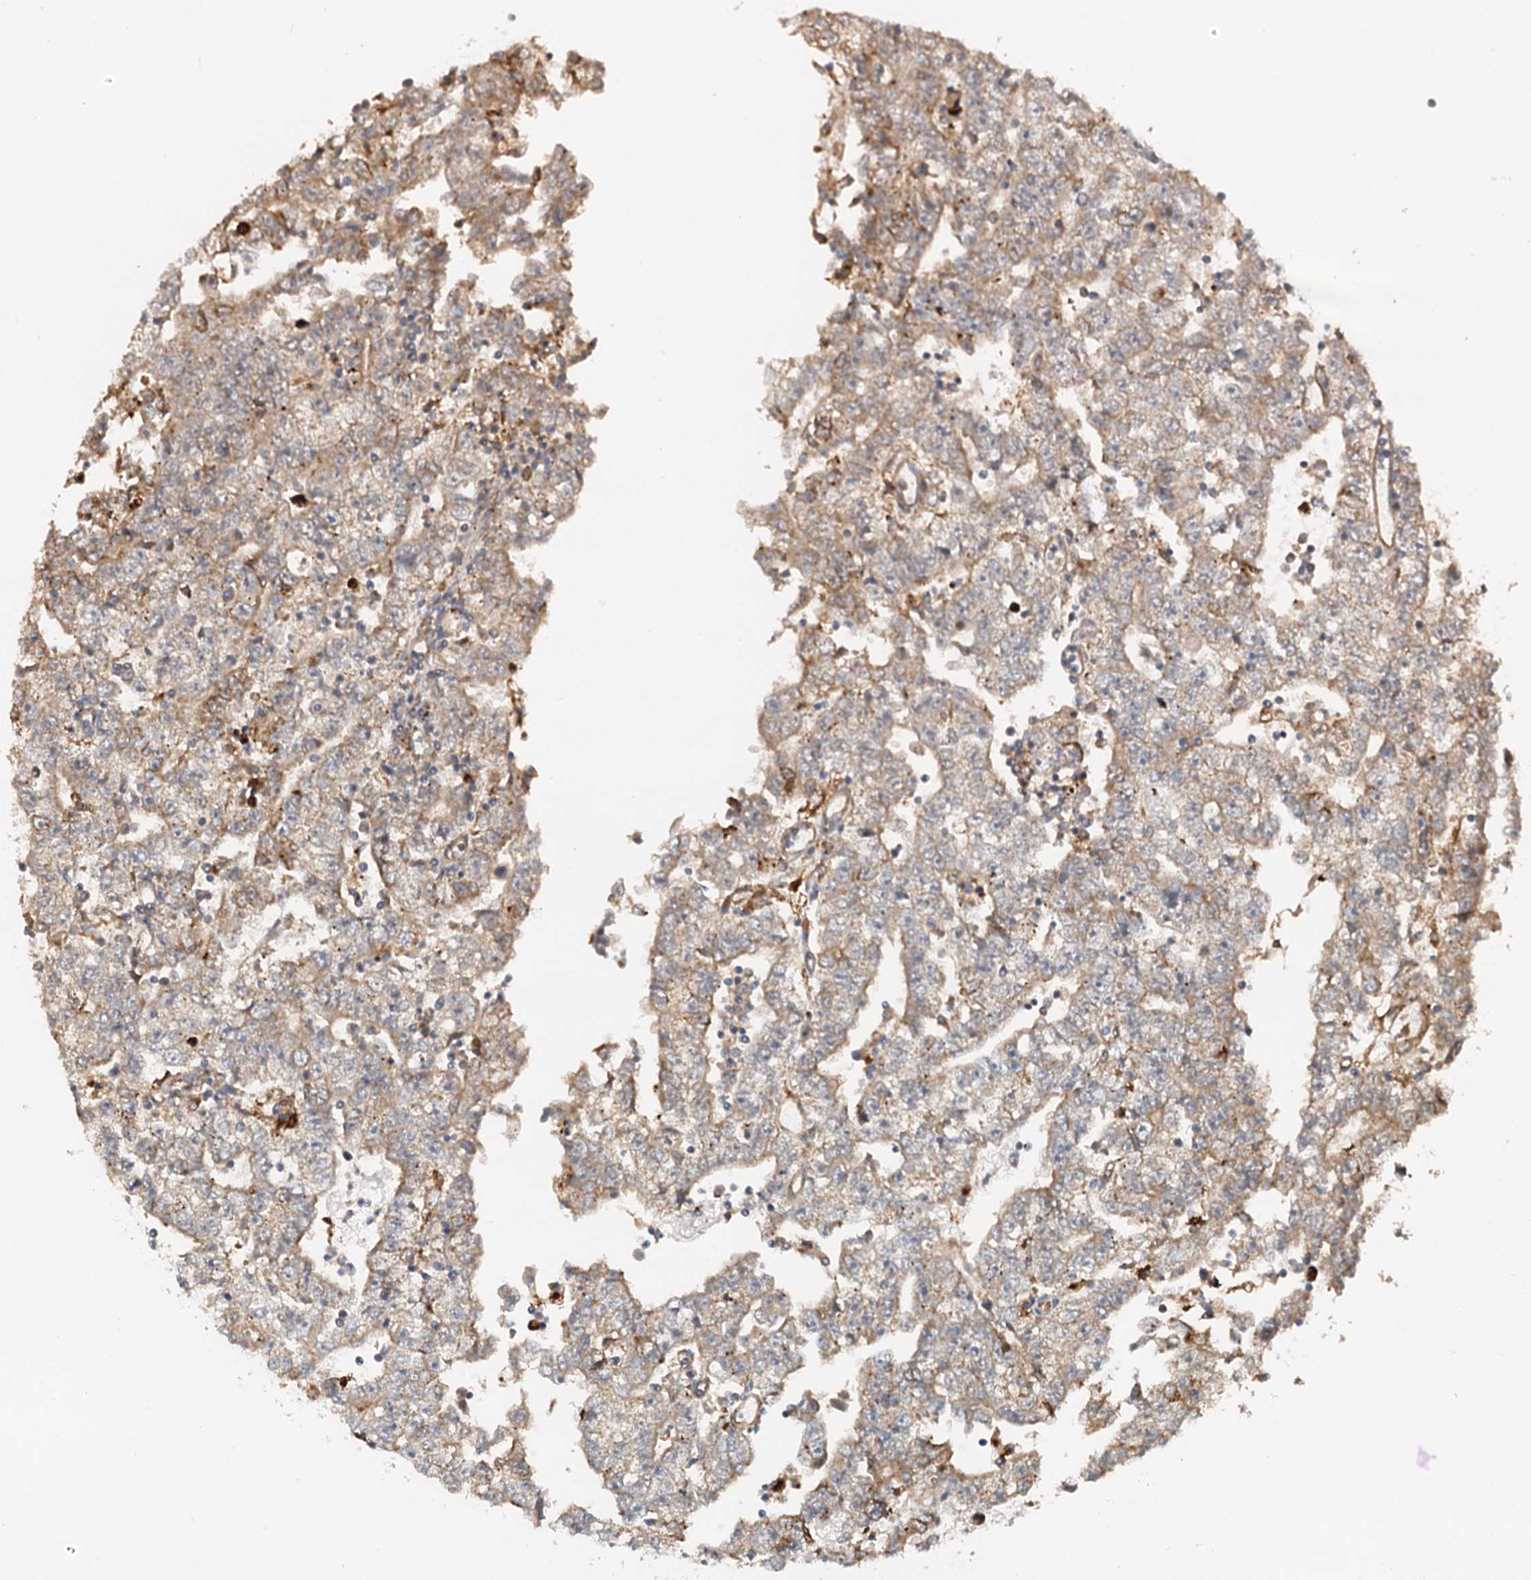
{"staining": {"intensity": "weak", "quantity": "25%-75%", "location": "cytoplasmic/membranous"}, "tissue": "testis cancer", "cell_type": "Tumor cells", "image_type": "cancer", "snomed": [{"axis": "morphology", "description": "Carcinoma, Embryonal, NOS"}, {"axis": "topography", "description": "Testis"}], "caption": "This is an image of IHC staining of testis cancer, which shows weak positivity in the cytoplasmic/membranous of tumor cells.", "gene": "NIPAL3", "patient": {"sex": "male", "age": 25}}